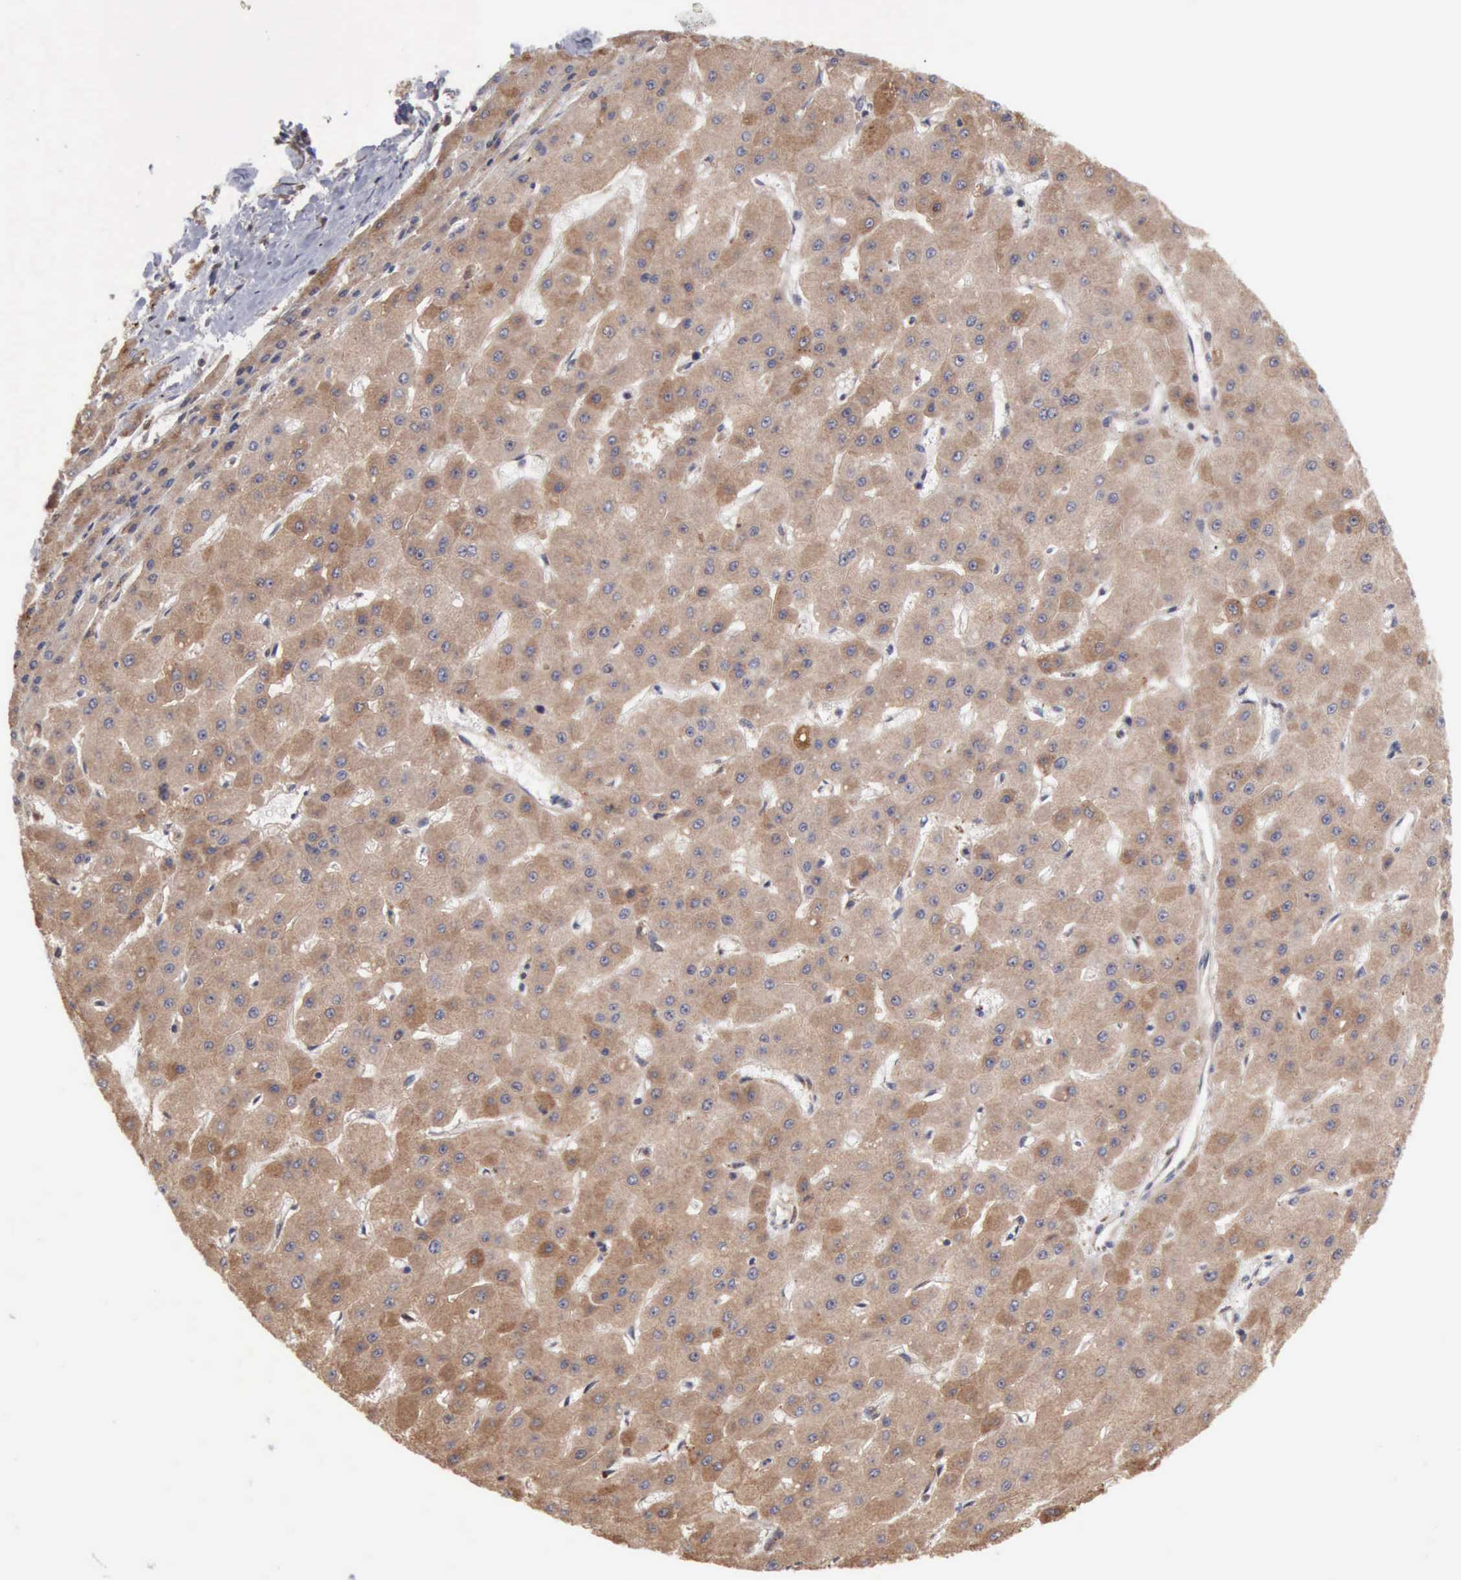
{"staining": {"intensity": "moderate", "quantity": ">75%", "location": "cytoplasmic/membranous"}, "tissue": "liver cancer", "cell_type": "Tumor cells", "image_type": "cancer", "snomed": [{"axis": "morphology", "description": "Carcinoma, Hepatocellular, NOS"}, {"axis": "topography", "description": "Liver"}], "caption": "Liver hepatocellular carcinoma was stained to show a protein in brown. There is medium levels of moderate cytoplasmic/membranous expression in approximately >75% of tumor cells. The staining is performed using DAB (3,3'-diaminobenzidine) brown chromogen to label protein expression. The nuclei are counter-stained blue using hematoxylin.", "gene": "APOL2", "patient": {"sex": "female", "age": 52}}